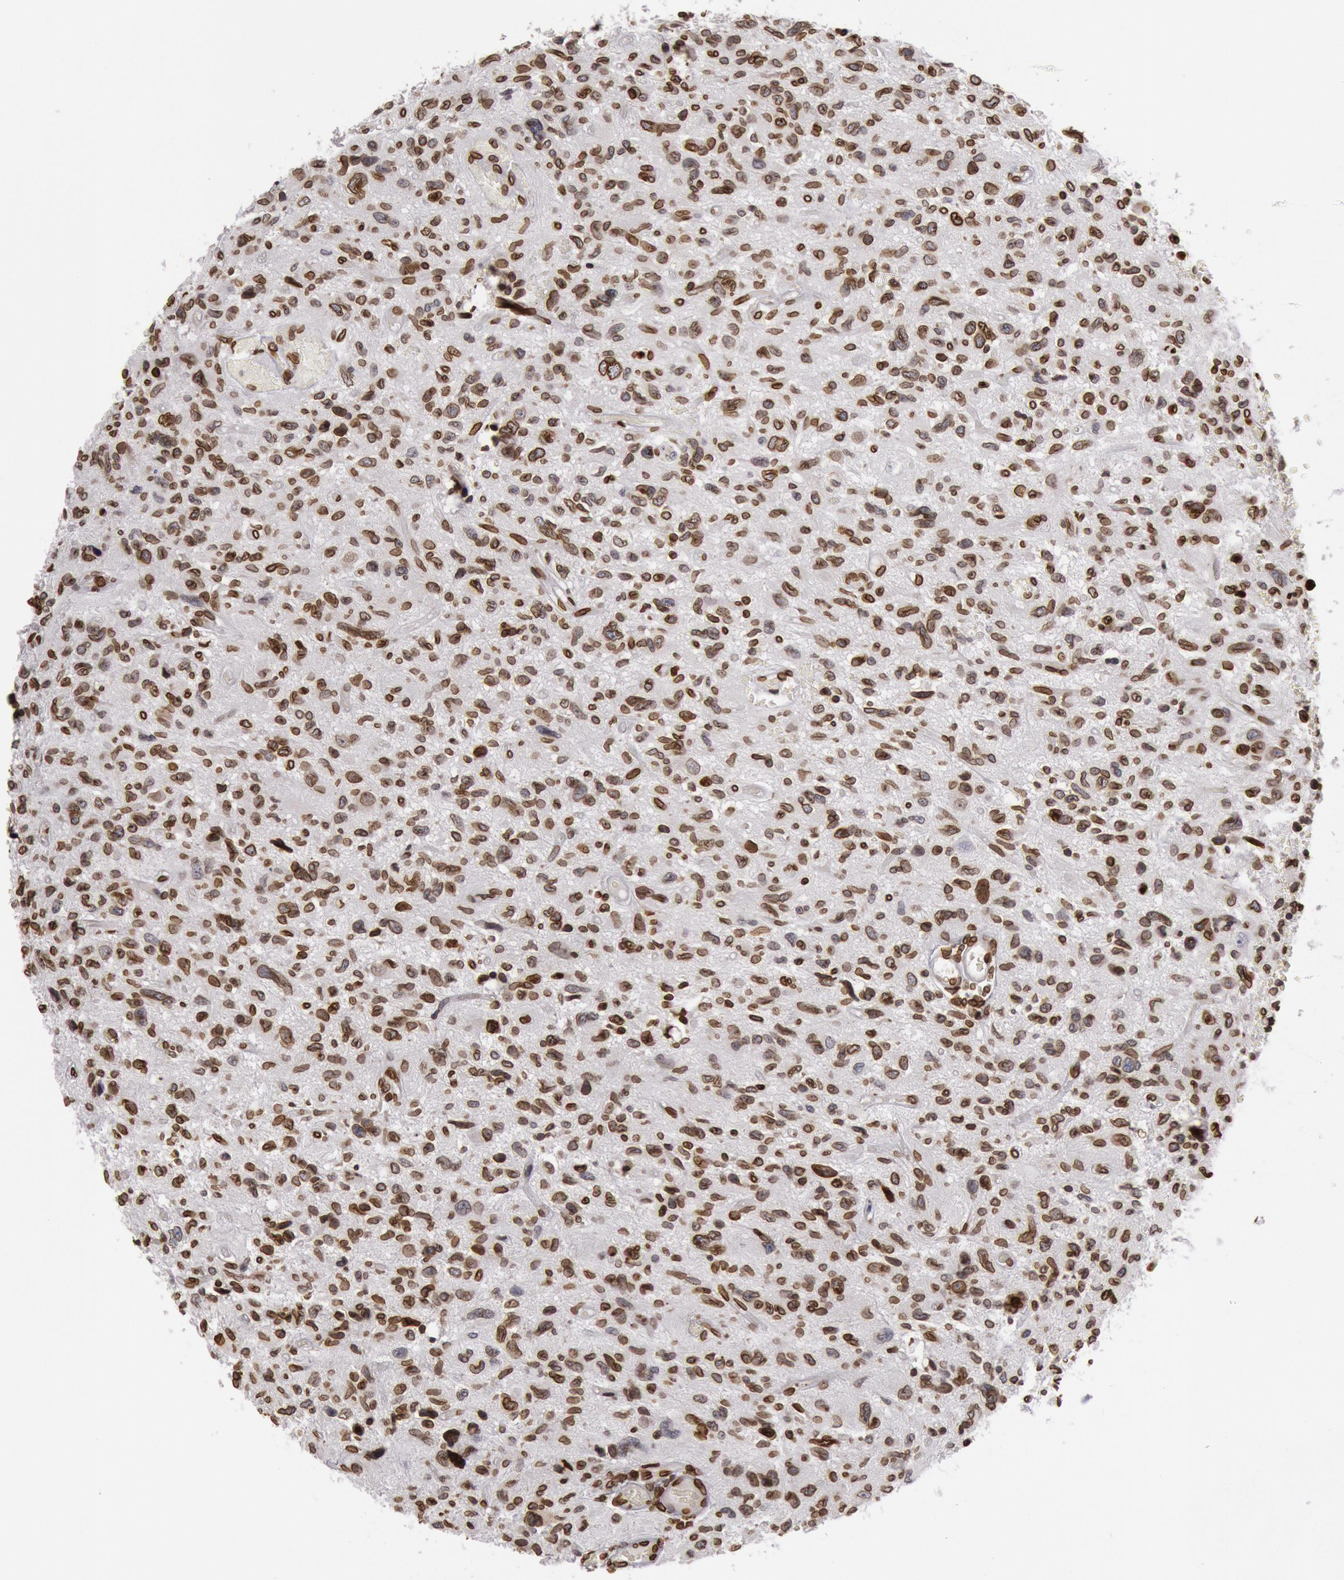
{"staining": {"intensity": "strong", "quantity": ">75%", "location": "cytoplasmic/membranous,nuclear"}, "tissue": "glioma", "cell_type": "Tumor cells", "image_type": "cancer", "snomed": [{"axis": "morphology", "description": "Glioma, malignant, High grade"}, {"axis": "topography", "description": "Brain"}], "caption": "This histopathology image reveals immunohistochemistry staining of human glioma, with high strong cytoplasmic/membranous and nuclear expression in approximately >75% of tumor cells.", "gene": "SUN2", "patient": {"sex": "female", "age": 60}}